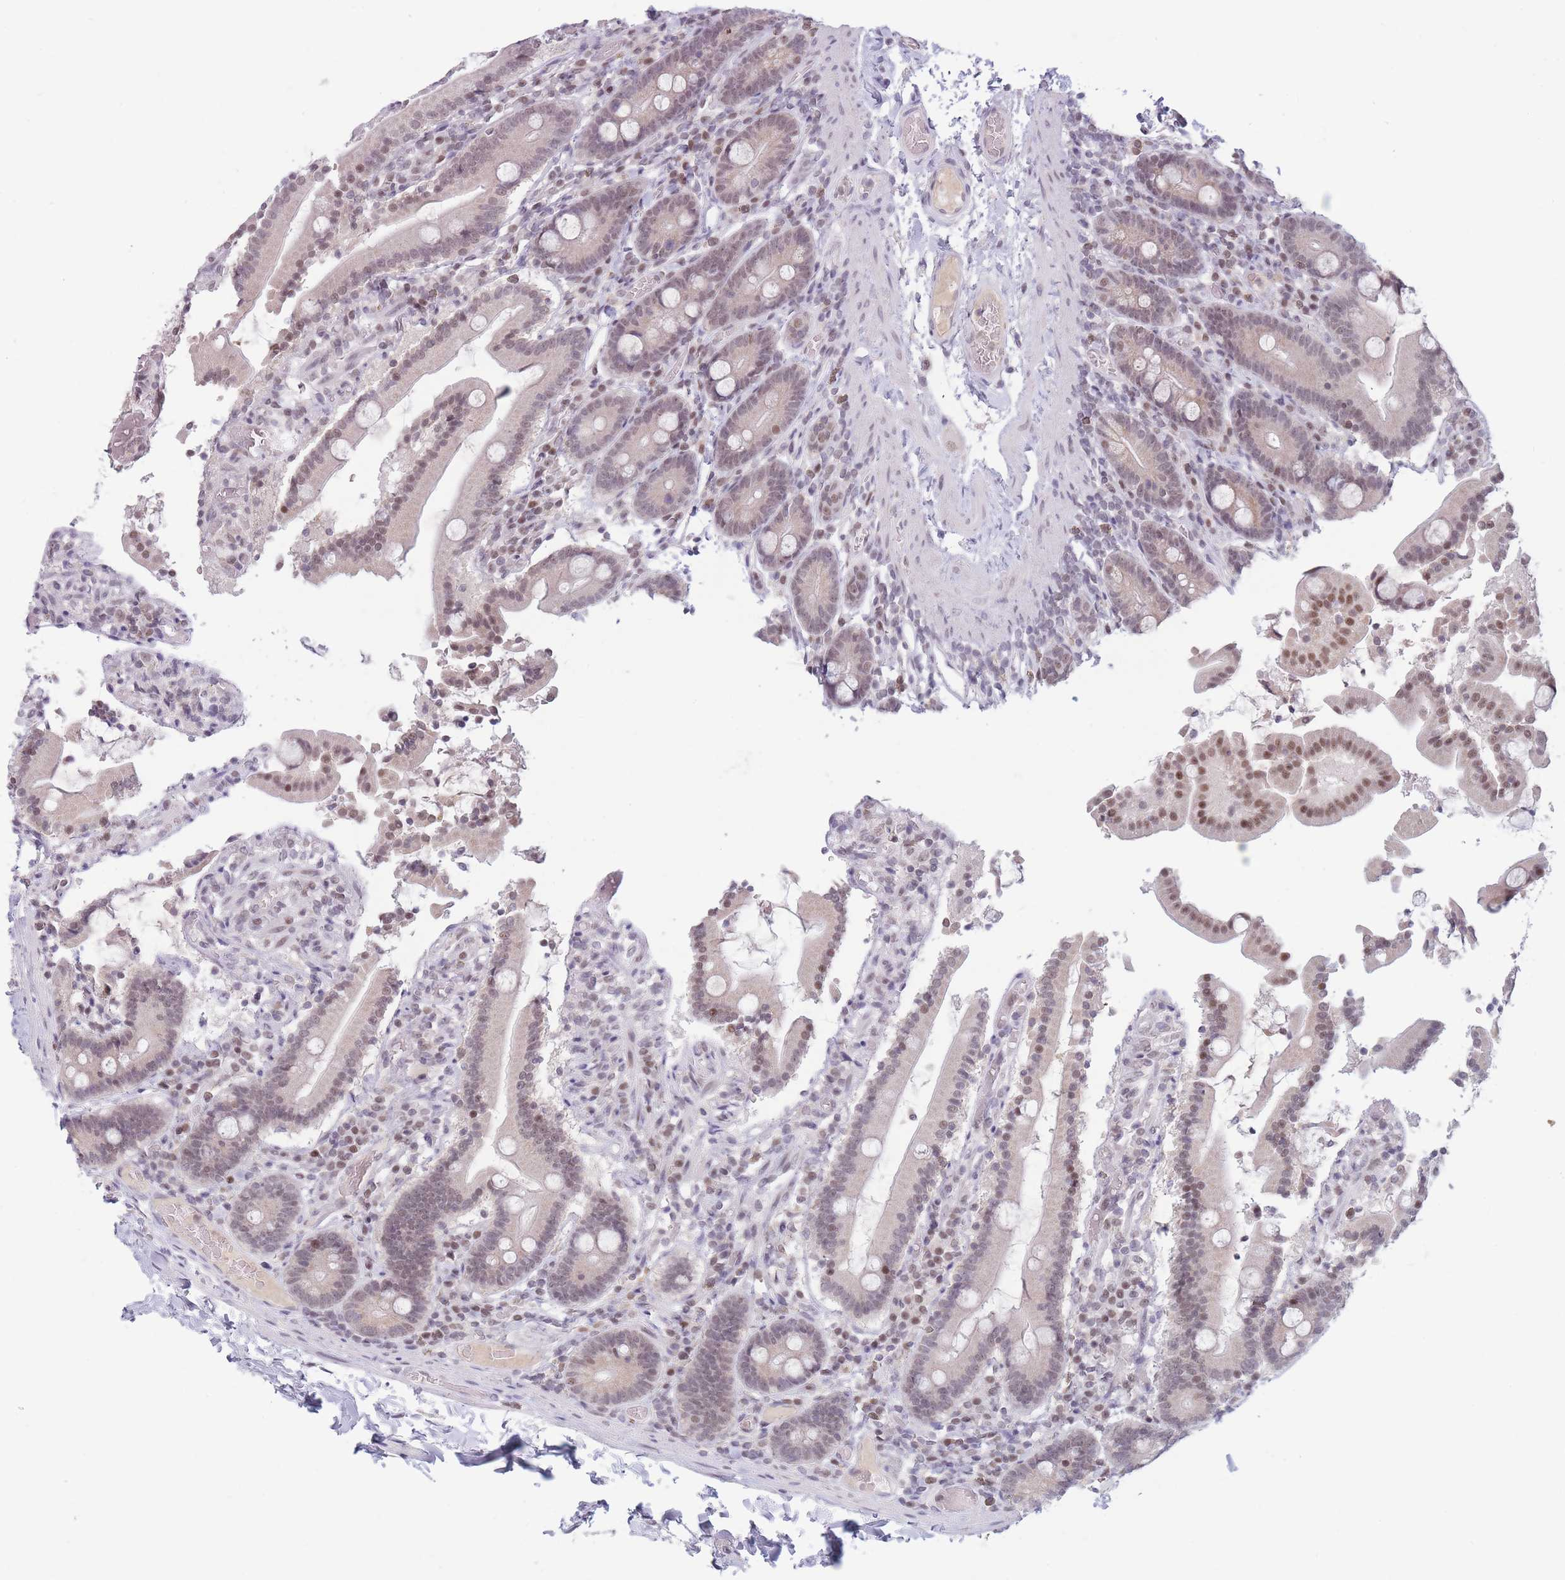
{"staining": {"intensity": "moderate", "quantity": ">75%", "location": "nuclear"}, "tissue": "duodenum", "cell_type": "Glandular cells", "image_type": "normal", "snomed": [{"axis": "morphology", "description": "Normal tissue, NOS"}, {"axis": "topography", "description": "Duodenum"}], "caption": "High-power microscopy captured an IHC histopathology image of unremarkable duodenum, revealing moderate nuclear staining in about >75% of glandular cells.", "gene": "ARID3B", "patient": {"sex": "male", "age": 55}}